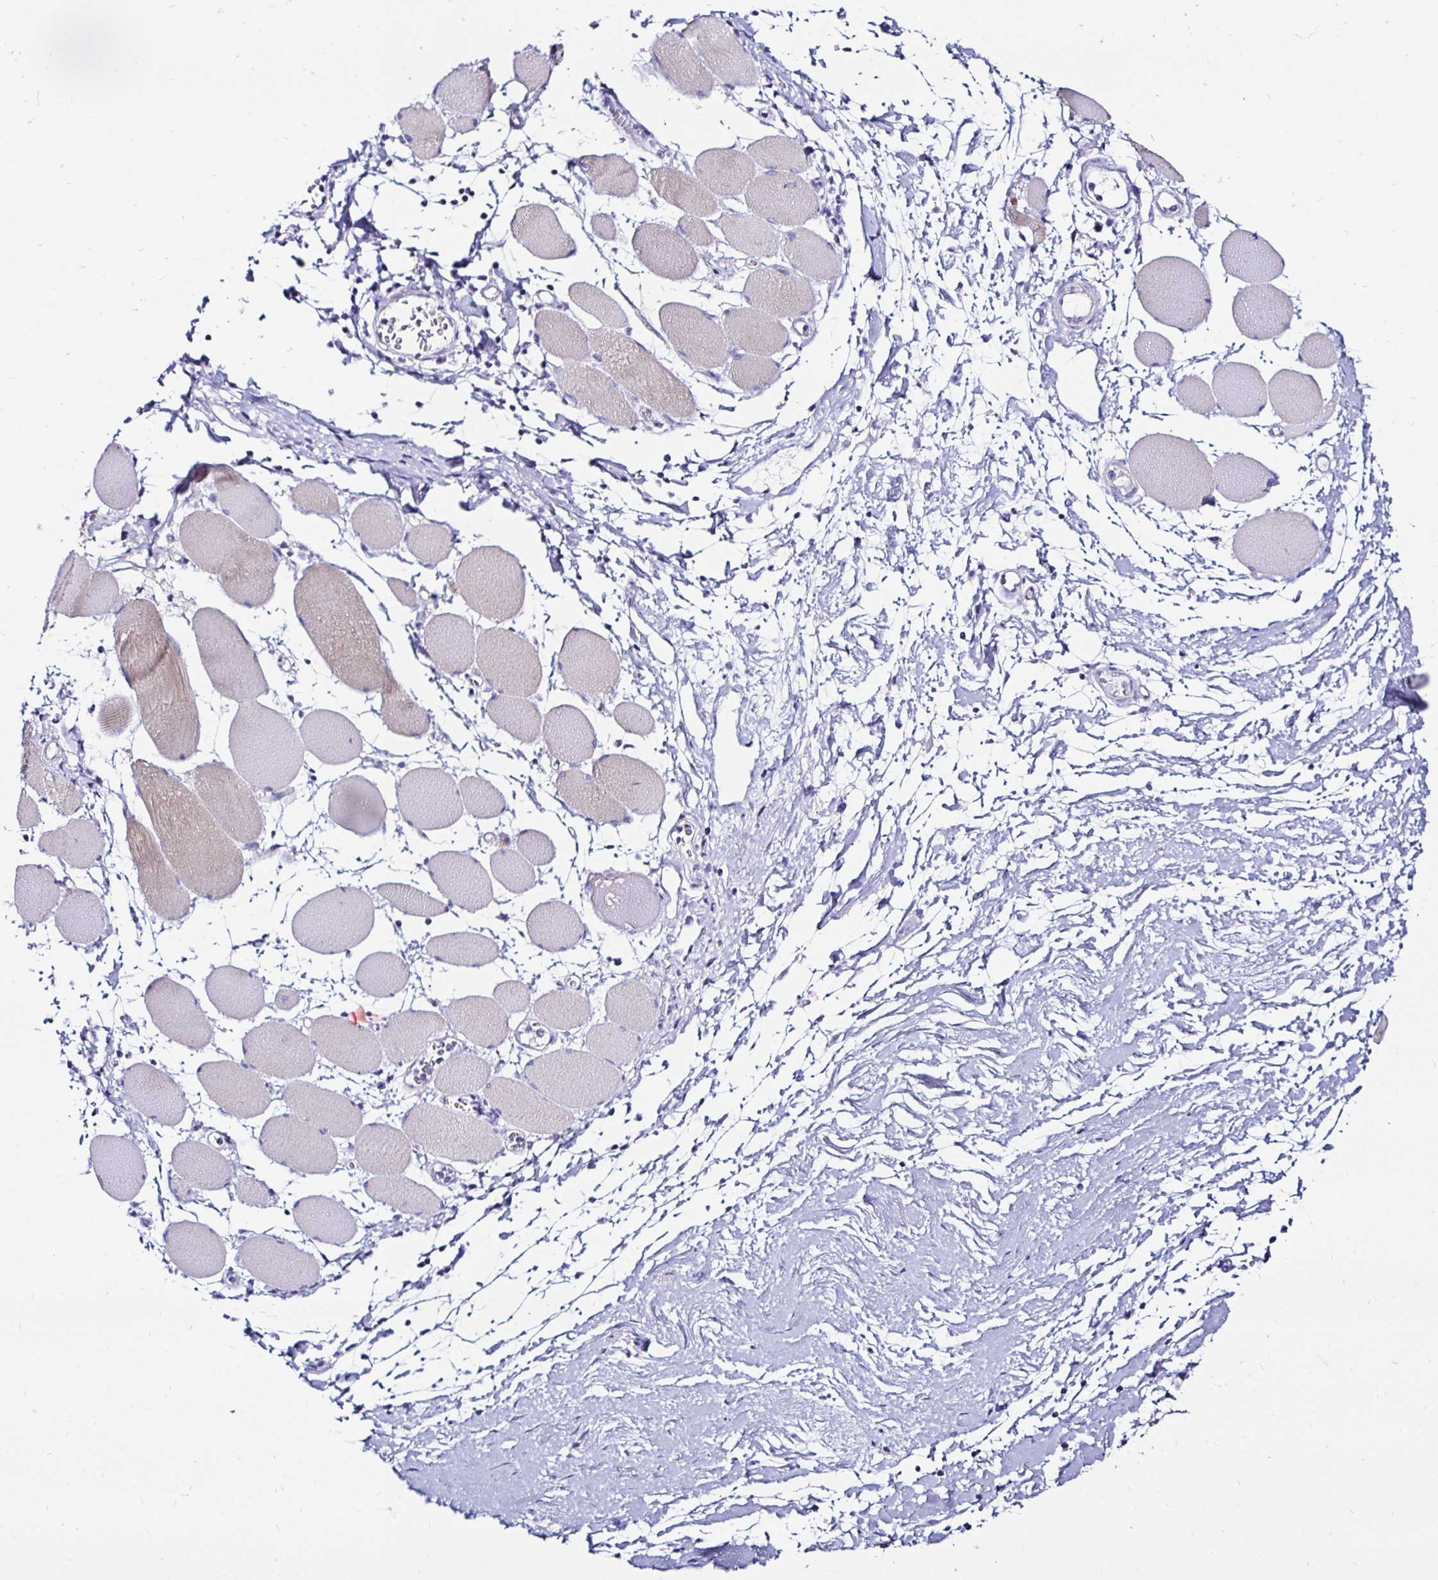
{"staining": {"intensity": "weak", "quantity": "<25%", "location": "cytoplasmic/membranous"}, "tissue": "skeletal muscle", "cell_type": "Myocytes", "image_type": "normal", "snomed": [{"axis": "morphology", "description": "Normal tissue, NOS"}, {"axis": "topography", "description": "Skeletal muscle"}], "caption": "Human skeletal muscle stained for a protein using immunohistochemistry shows no staining in myocytes.", "gene": "KCNT1", "patient": {"sex": "female", "age": 75}}